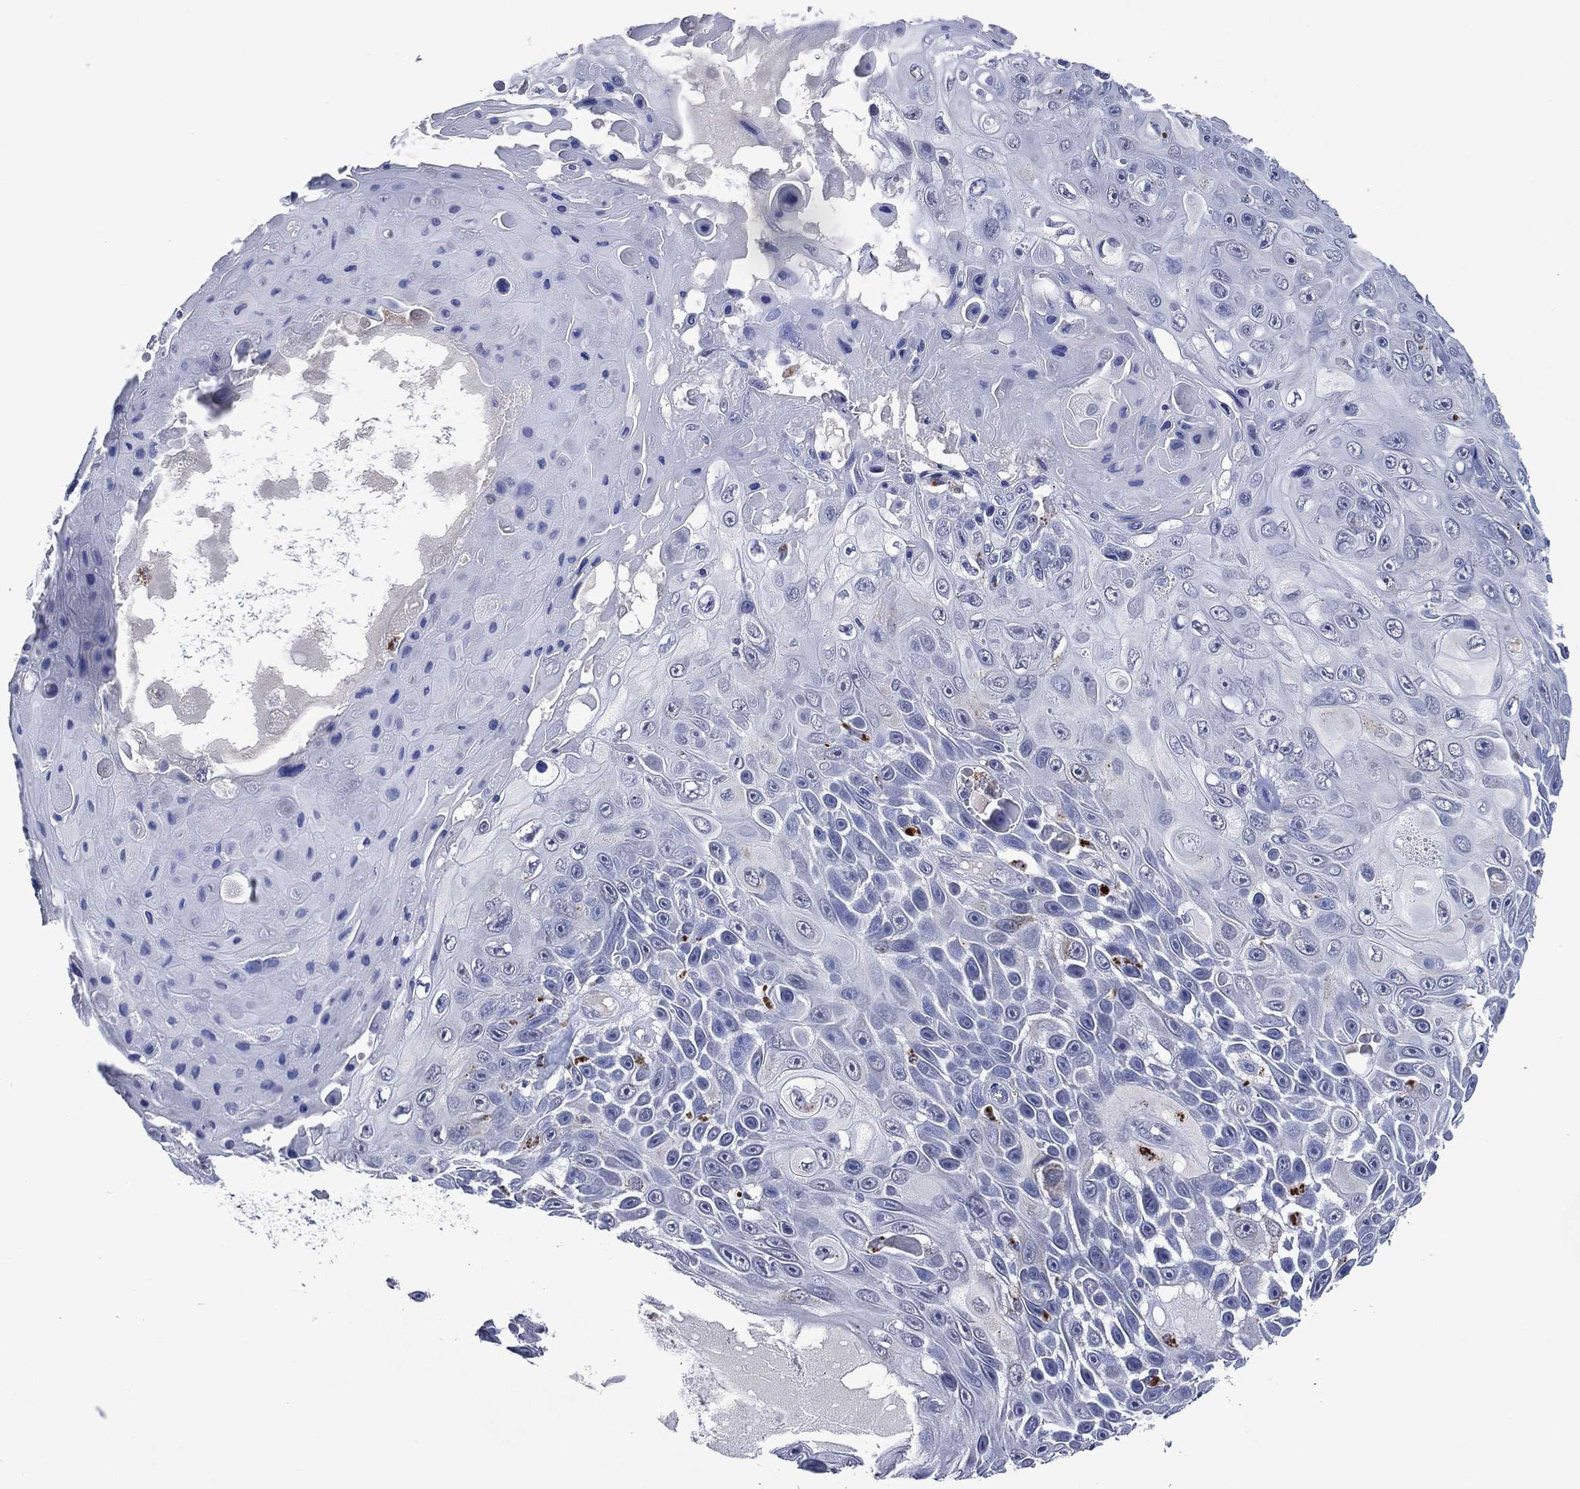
{"staining": {"intensity": "negative", "quantity": "none", "location": "none"}, "tissue": "skin cancer", "cell_type": "Tumor cells", "image_type": "cancer", "snomed": [{"axis": "morphology", "description": "Squamous cell carcinoma, NOS"}, {"axis": "topography", "description": "Skin"}], "caption": "Tumor cells show no significant staining in skin cancer (squamous cell carcinoma).", "gene": "ASB10", "patient": {"sex": "male", "age": 82}}